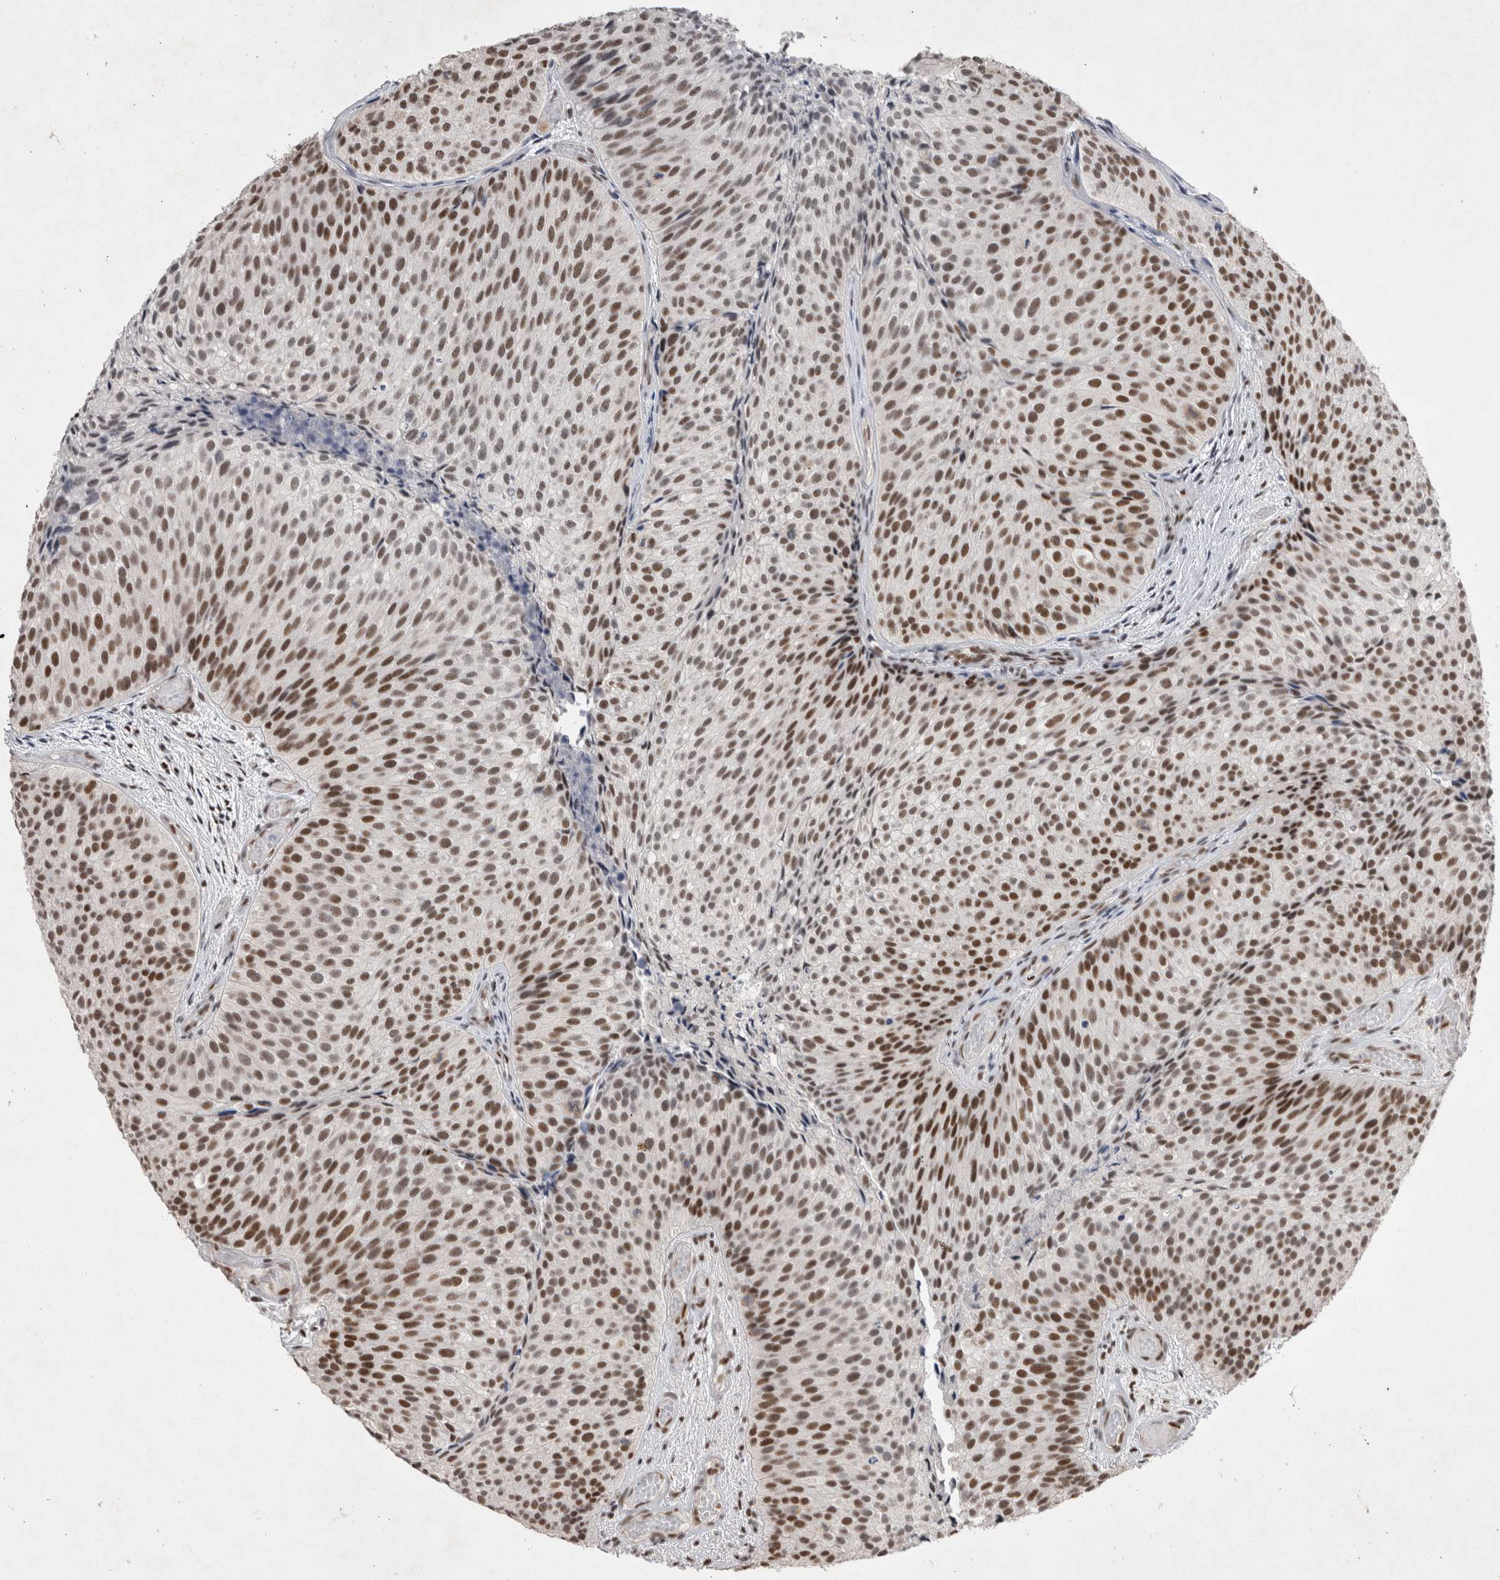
{"staining": {"intensity": "strong", "quantity": "25%-75%", "location": "nuclear"}, "tissue": "urothelial cancer", "cell_type": "Tumor cells", "image_type": "cancer", "snomed": [{"axis": "morphology", "description": "Urothelial carcinoma, Low grade"}, {"axis": "topography", "description": "Urinary bladder"}], "caption": "This is a photomicrograph of immunohistochemistry staining of low-grade urothelial carcinoma, which shows strong expression in the nuclear of tumor cells.", "gene": "RBM6", "patient": {"sex": "male", "age": 86}}